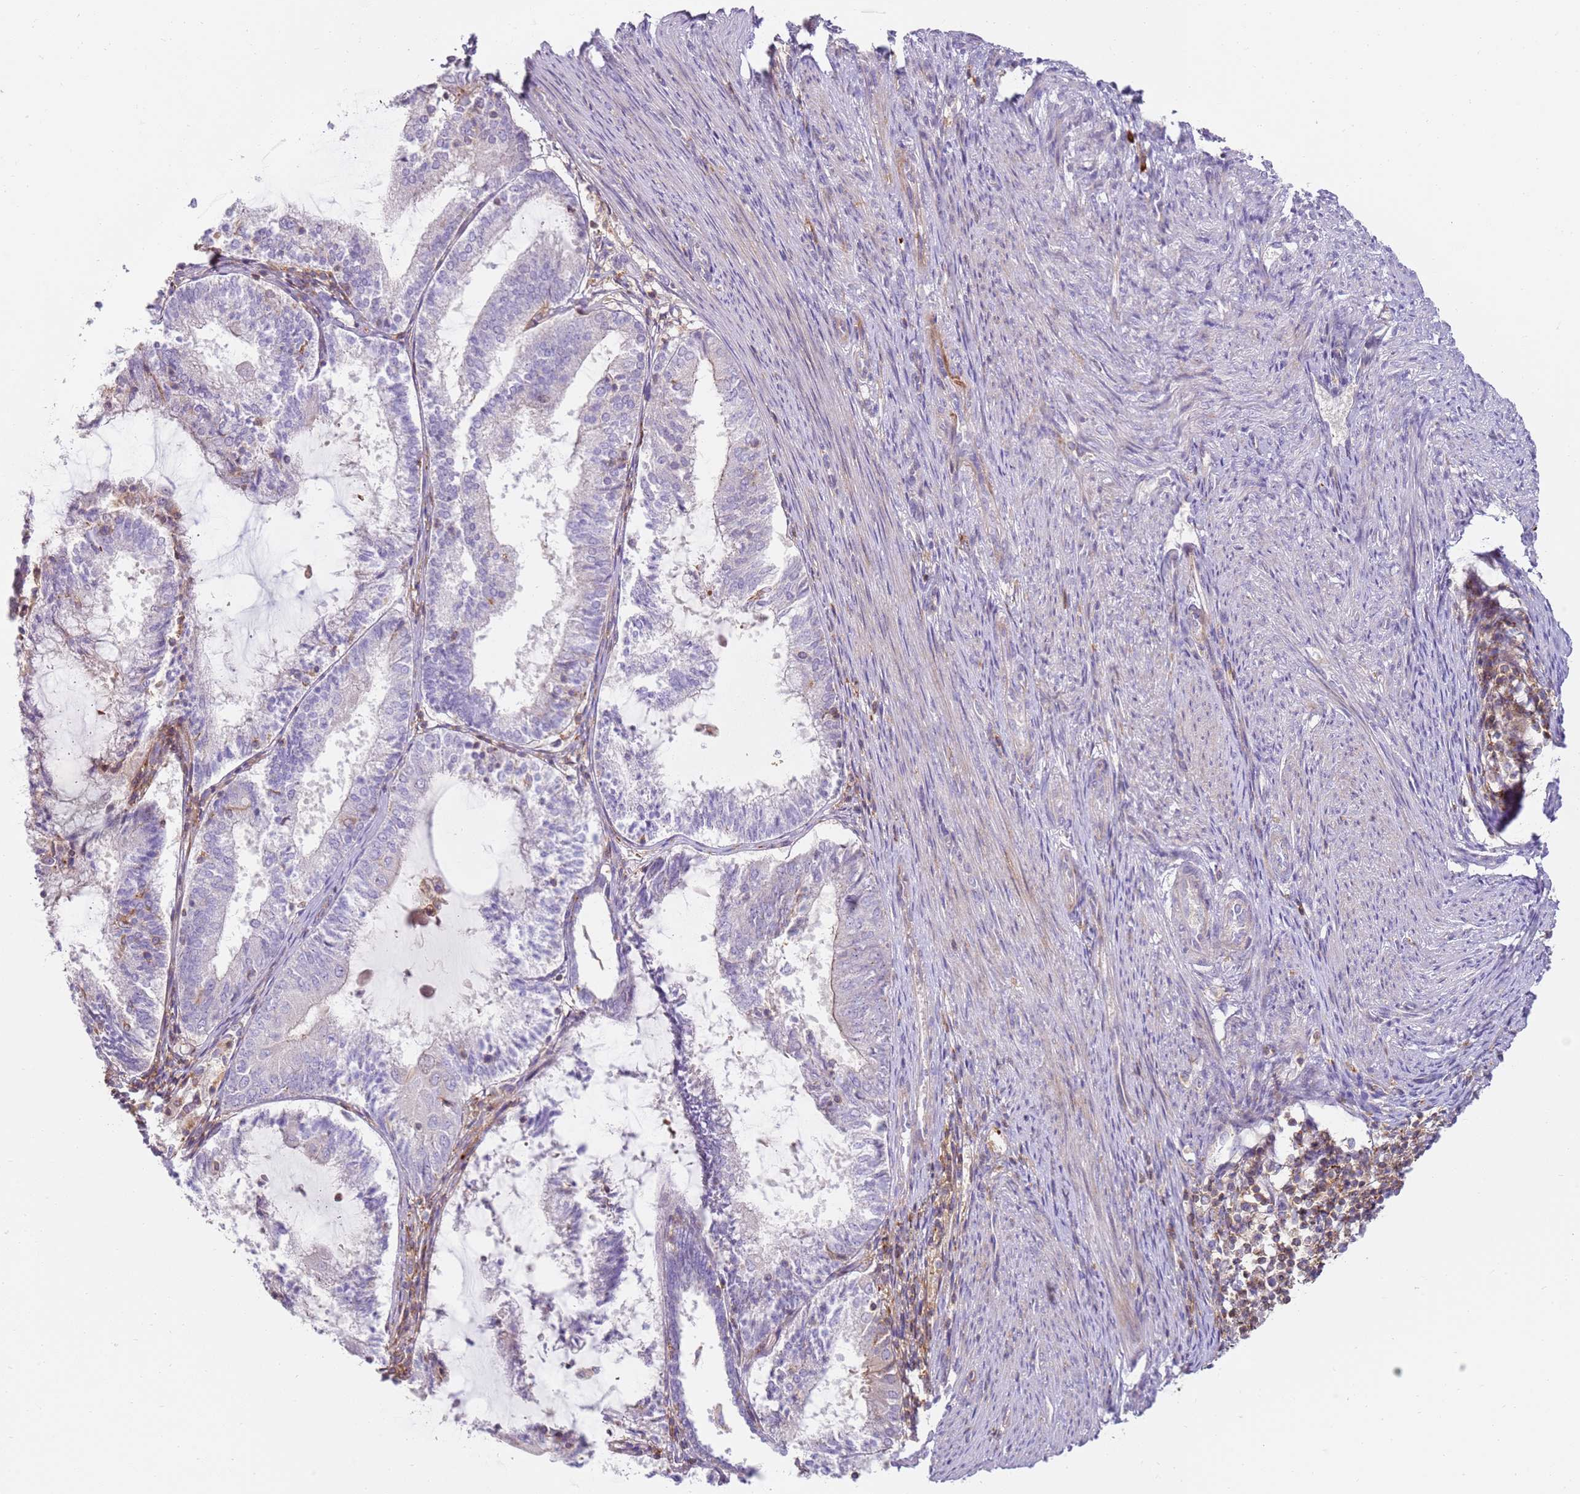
{"staining": {"intensity": "negative", "quantity": "none", "location": "none"}, "tissue": "endometrial cancer", "cell_type": "Tumor cells", "image_type": "cancer", "snomed": [{"axis": "morphology", "description": "Adenocarcinoma, NOS"}, {"axis": "topography", "description": "Endometrium"}], "caption": "The immunohistochemistry (IHC) histopathology image has no significant positivity in tumor cells of endometrial cancer tissue. (Brightfield microscopy of DAB immunohistochemistry (IHC) at high magnification).", "gene": "FPR1", "patient": {"sex": "female", "age": 81}}